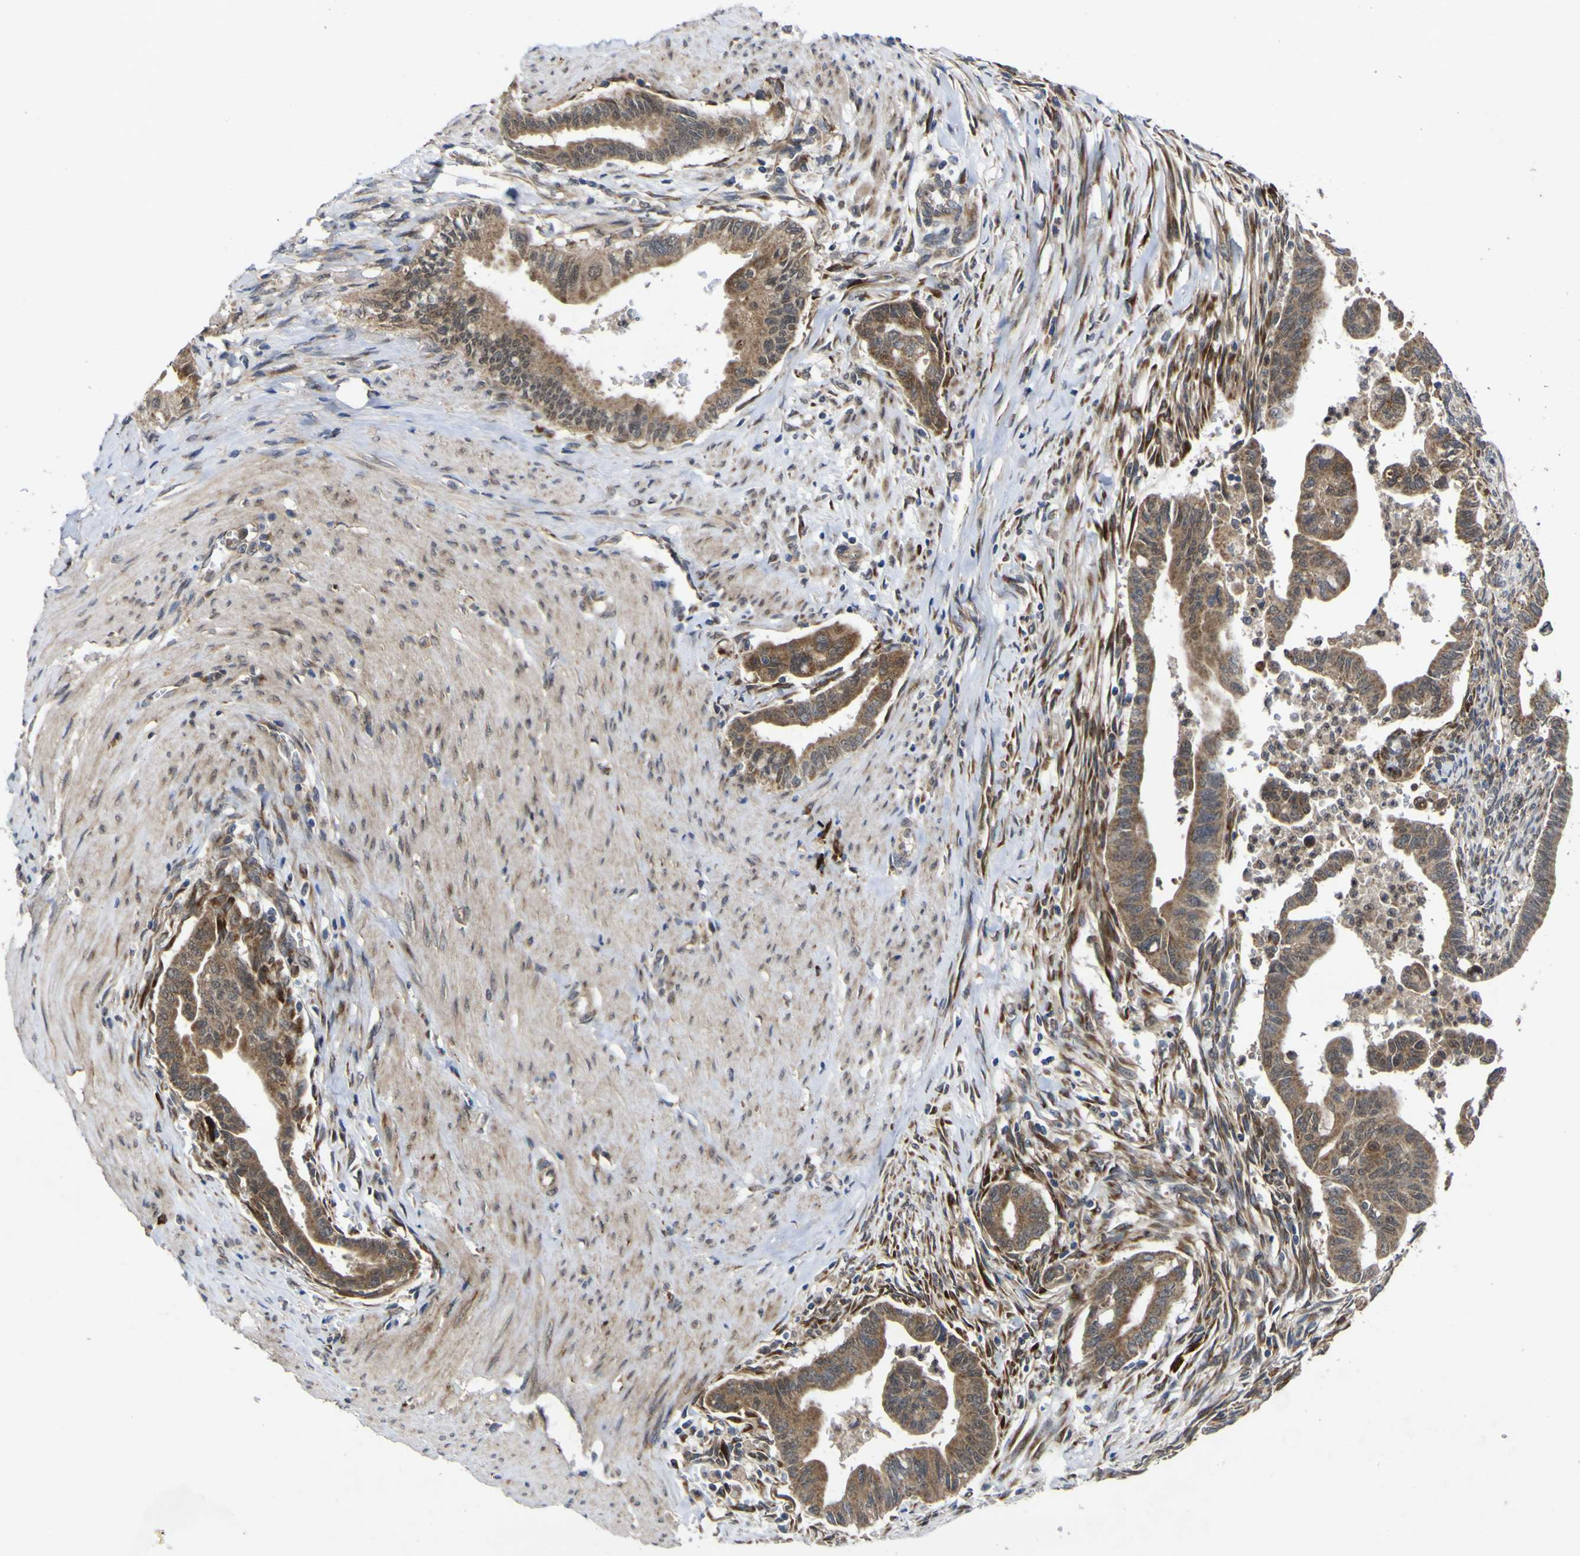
{"staining": {"intensity": "moderate", "quantity": ">75%", "location": "cytoplasmic/membranous"}, "tissue": "pancreatic cancer", "cell_type": "Tumor cells", "image_type": "cancer", "snomed": [{"axis": "morphology", "description": "Adenocarcinoma, NOS"}, {"axis": "topography", "description": "Pancreas"}], "caption": "Pancreatic cancer stained with a protein marker displays moderate staining in tumor cells.", "gene": "IRAK2", "patient": {"sex": "male", "age": 70}}